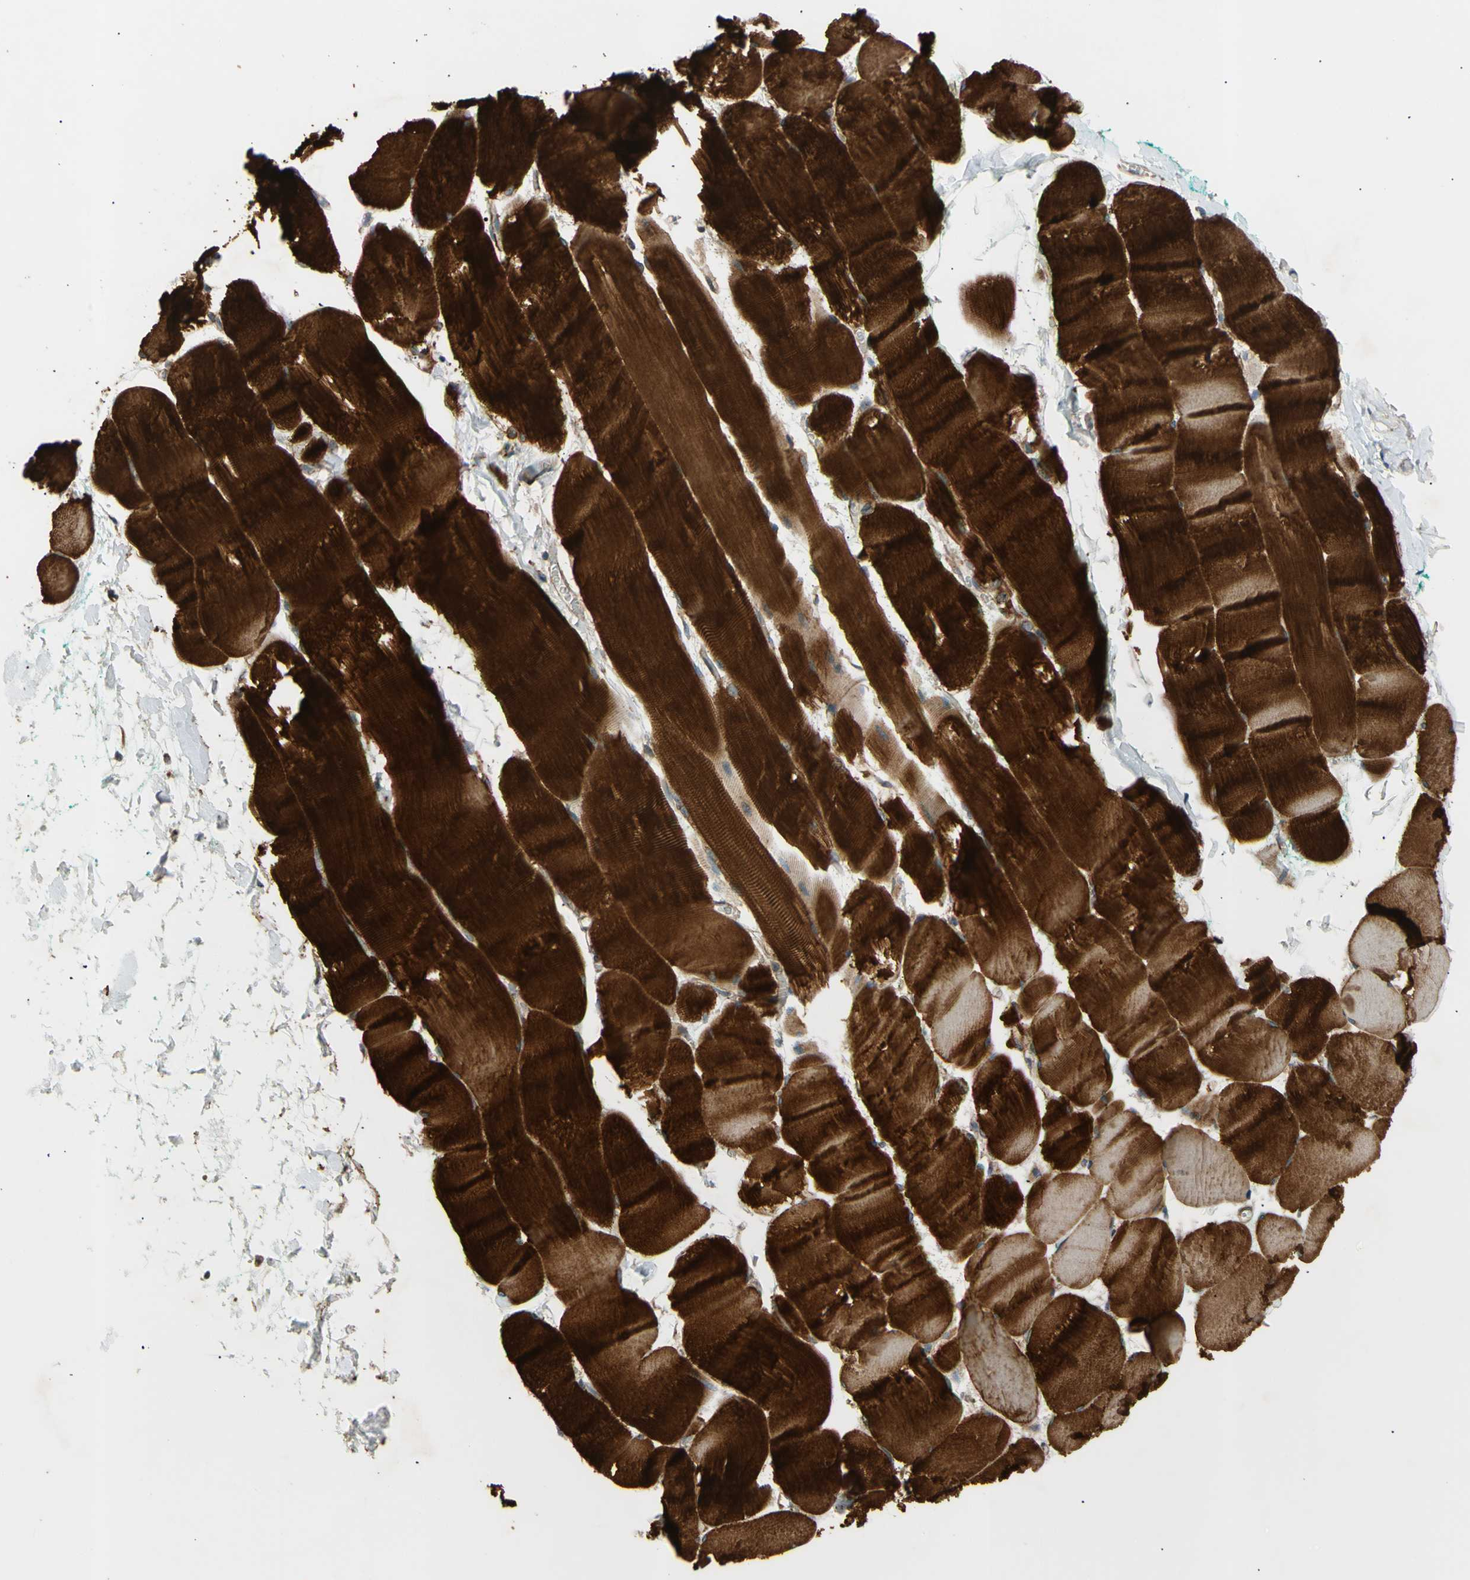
{"staining": {"intensity": "strong", "quantity": ">75%", "location": "cytoplasmic/membranous"}, "tissue": "skeletal muscle", "cell_type": "Myocytes", "image_type": "normal", "snomed": [{"axis": "morphology", "description": "Normal tissue, NOS"}, {"axis": "morphology", "description": "Squamous cell carcinoma, NOS"}, {"axis": "topography", "description": "Skeletal muscle"}], "caption": "Protein staining exhibits strong cytoplasmic/membranous expression in about >75% of myocytes in unremarkable skeletal muscle.", "gene": "TUBG2", "patient": {"sex": "male", "age": 51}}